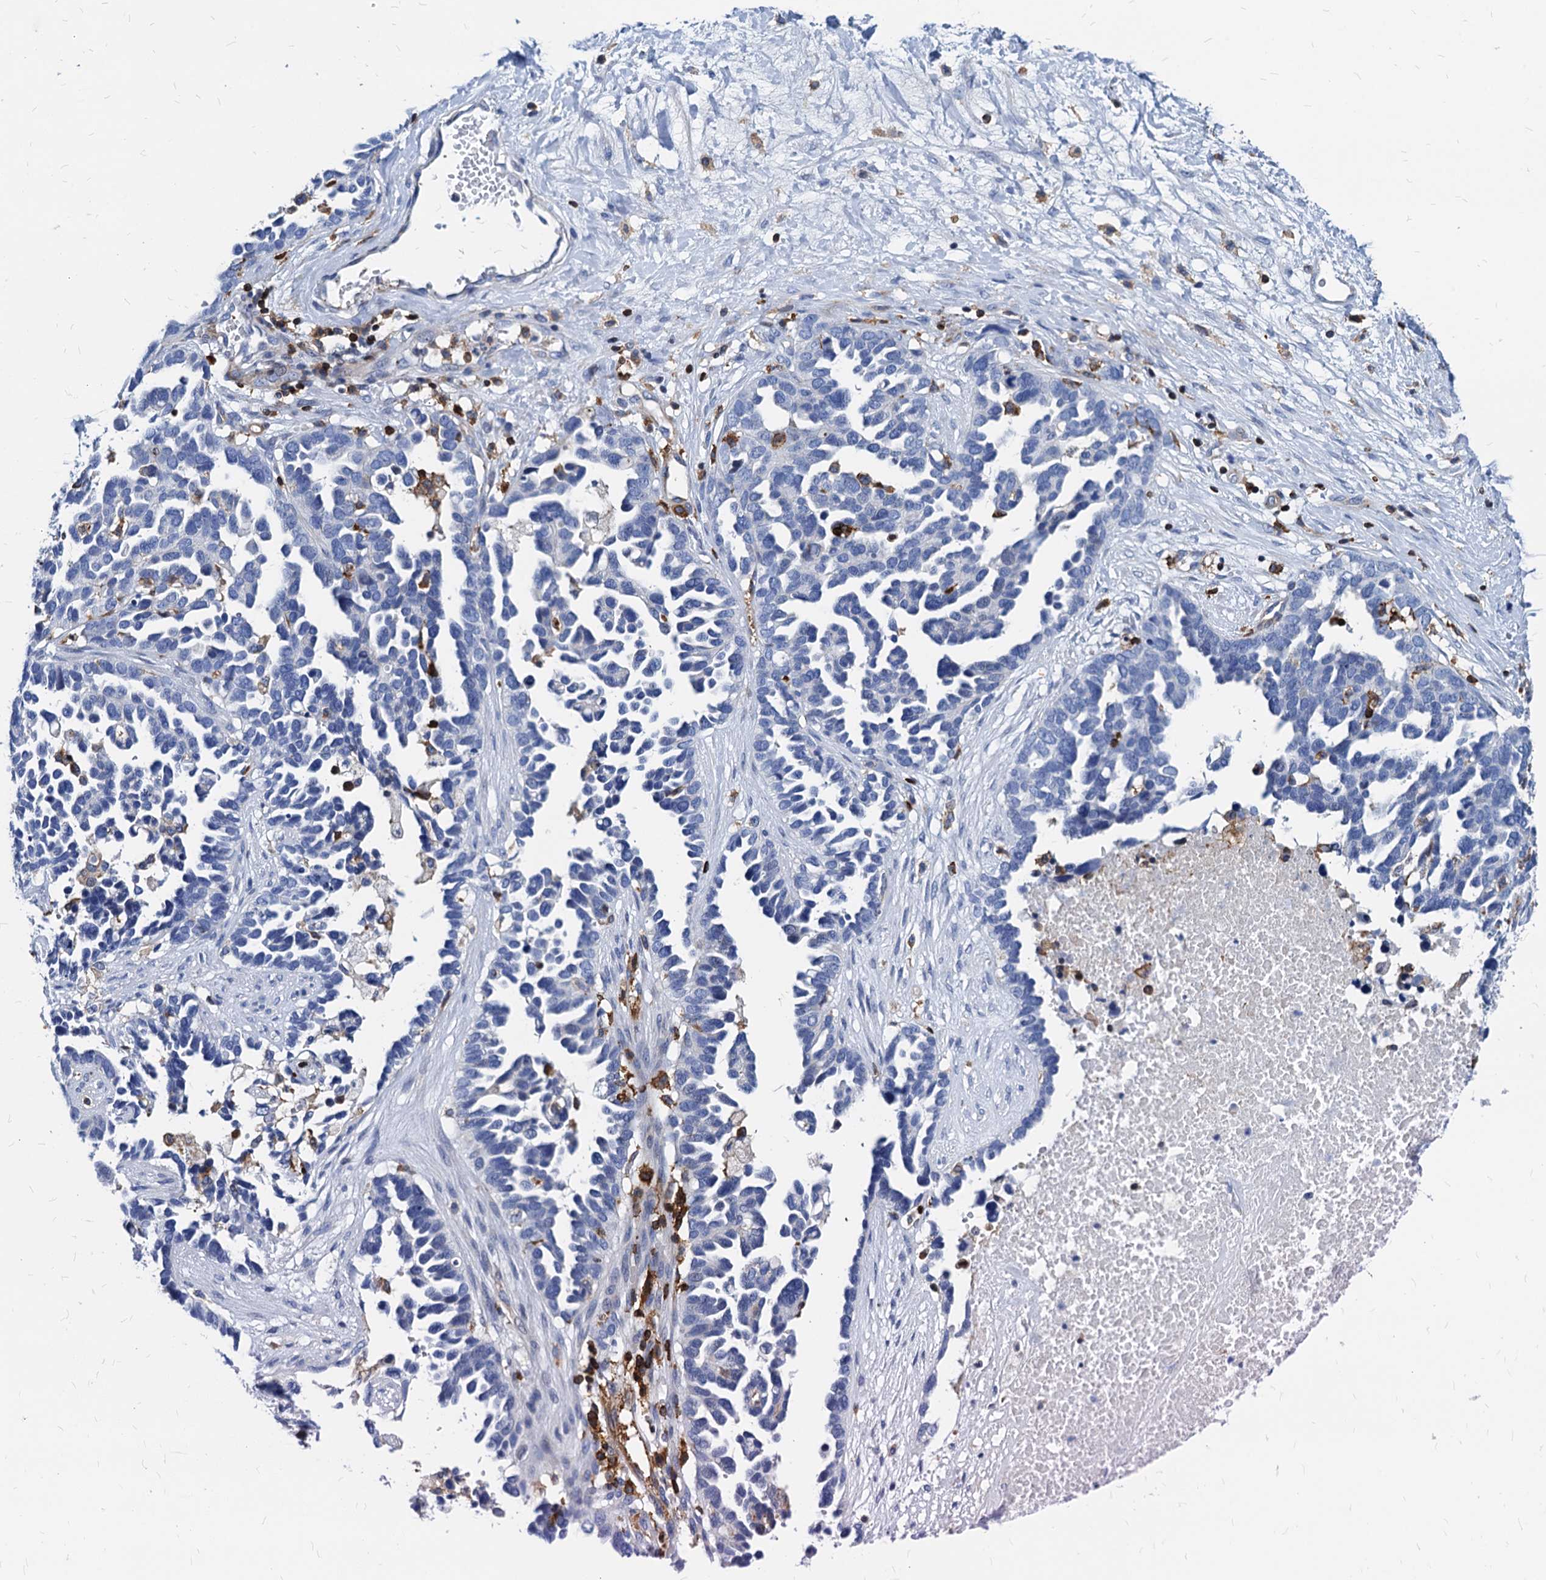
{"staining": {"intensity": "negative", "quantity": "none", "location": "none"}, "tissue": "ovarian cancer", "cell_type": "Tumor cells", "image_type": "cancer", "snomed": [{"axis": "morphology", "description": "Cystadenocarcinoma, serous, NOS"}, {"axis": "topography", "description": "Ovary"}], "caption": "Protein analysis of ovarian serous cystadenocarcinoma displays no significant staining in tumor cells.", "gene": "LCP2", "patient": {"sex": "female", "age": 54}}